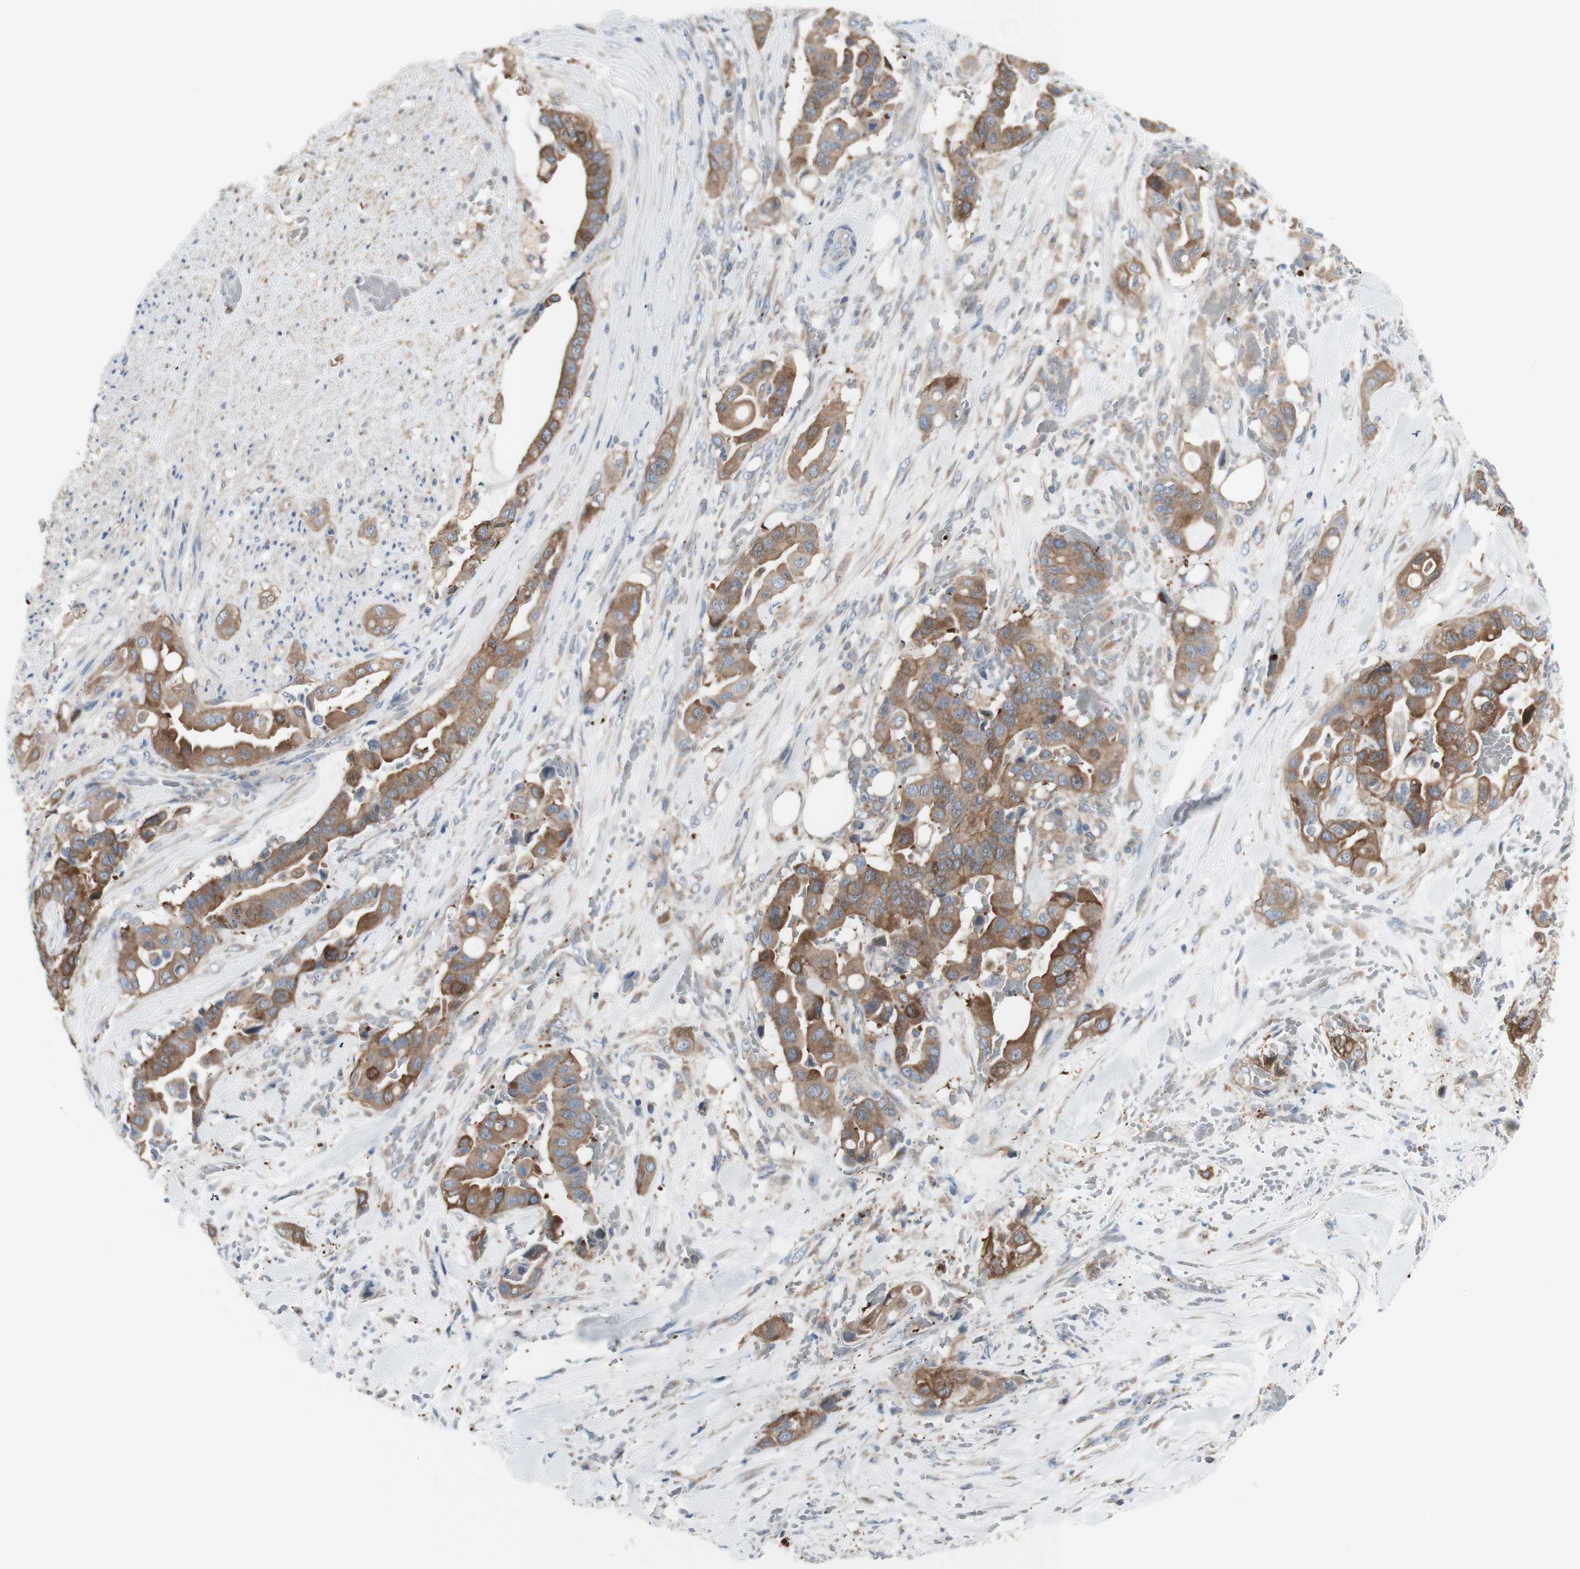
{"staining": {"intensity": "moderate", "quantity": ">75%", "location": "cytoplasmic/membranous"}, "tissue": "liver cancer", "cell_type": "Tumor cells", "image_type": "cancer", "snomed": [{"axis": "morphology", "description": "Cholangiocarcinoma"}, {"axis": "topography", "description": "Liver"}], "caption": "Moderate cytoplasmic/membranous expression for a protein is appreciated in about >75% of tumor cells of liver cholangiocarcinoma using IHC.", "gene": "C3orf52", "patient": {"sex": "female", "age": 61}}